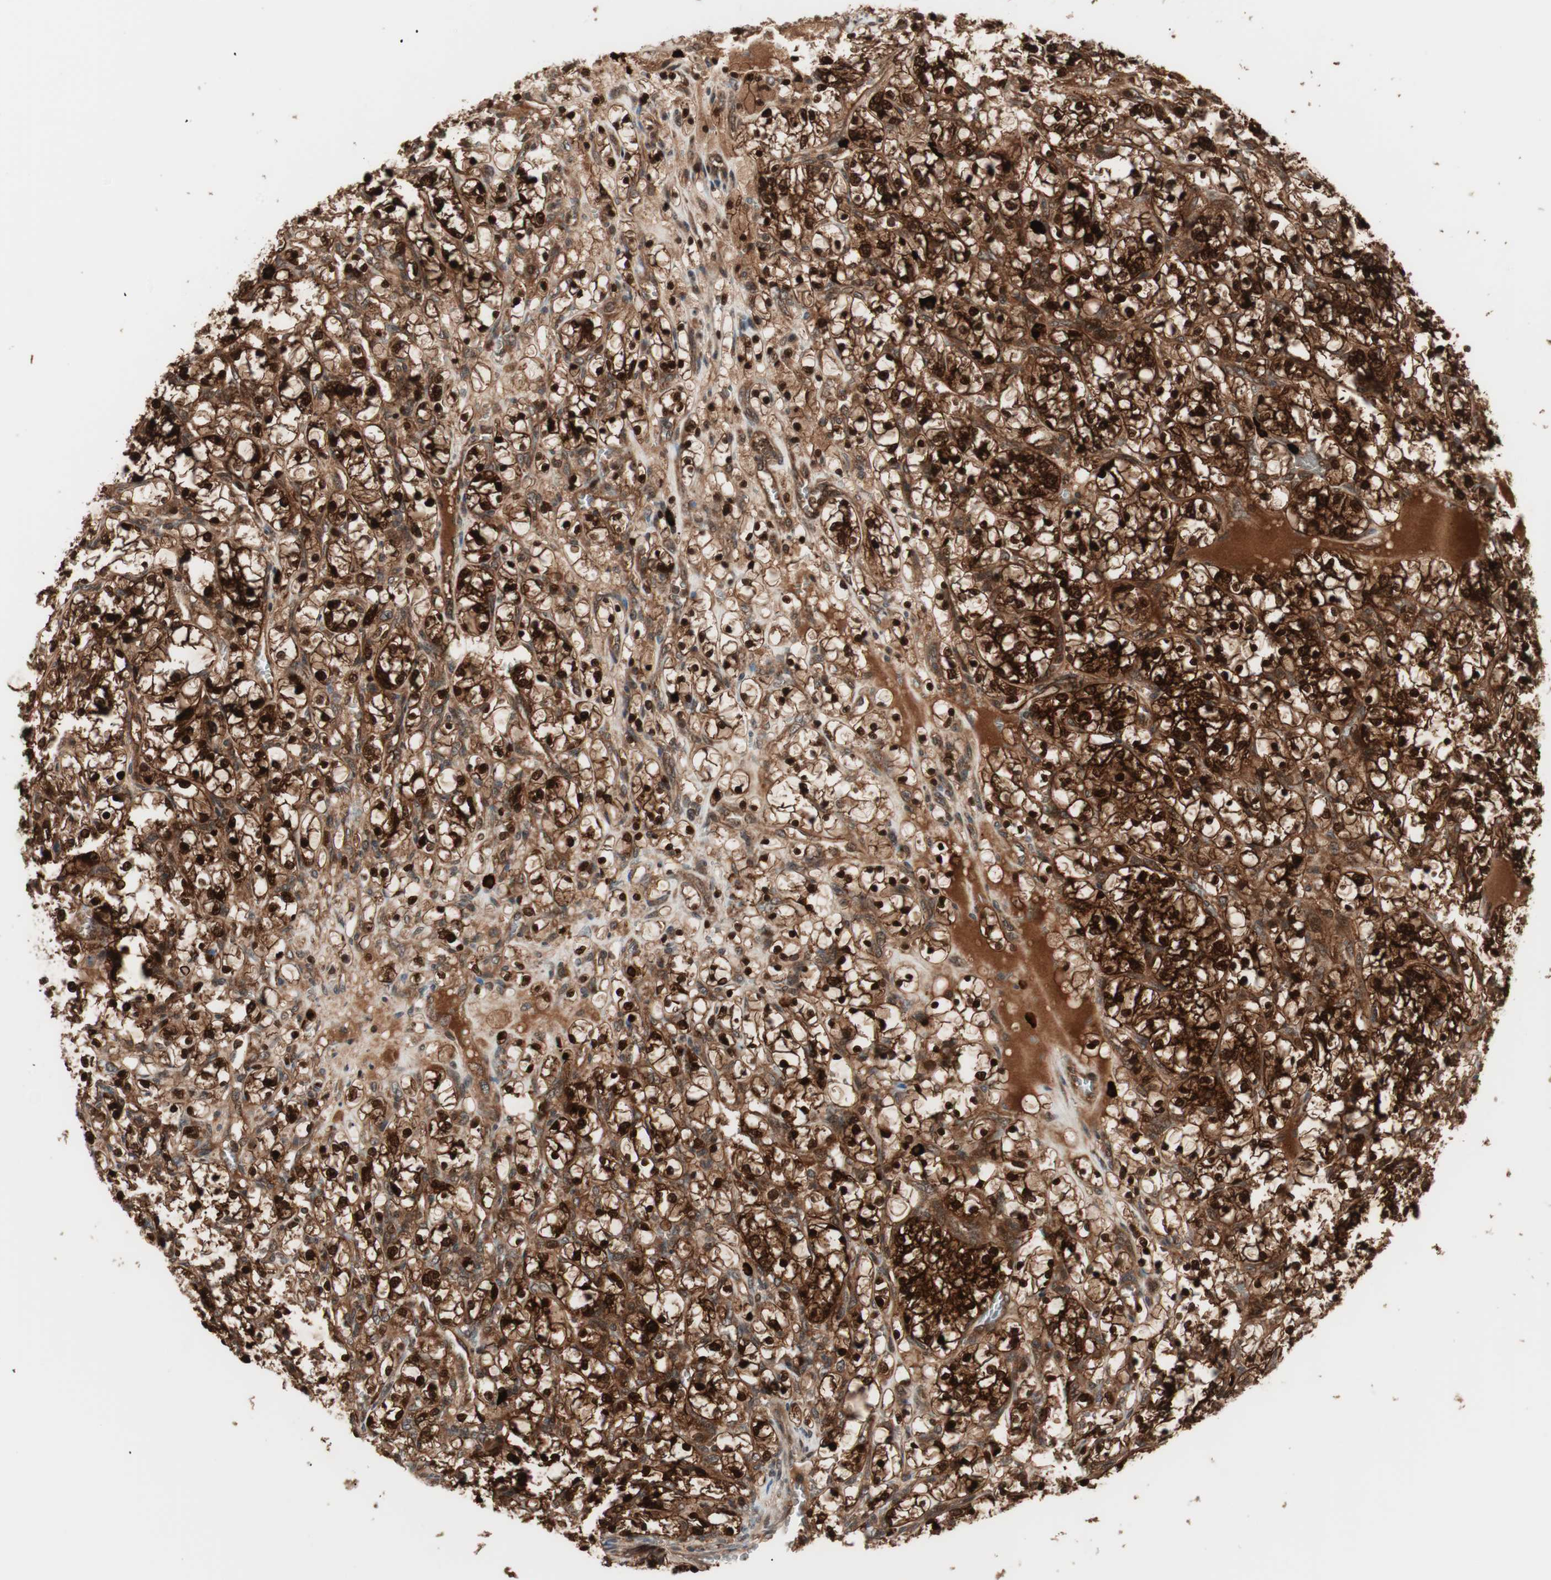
{"staining": {"intensity": "strong", "quantity": ">75%", "location": "cytoplasmic/membranous,nuclear"}, "tissue": "renal cancer", "cell_type": "Tumor cells", "image_type": "cancer", "snomed": [{"axis": "morphology", "description": "Adenocarcinoma, NOS"}, {"axis": "topography", "description": "Kidney"}], "caption": "Immunohistochemistry of renal adenocarcinoma reveals high levels of strong cytoplasmic/membranous and nuclear positivity in about >75% of tumor cells.", "gene": "PRKG2", "patient": {"sex": "female", "age": 69}}